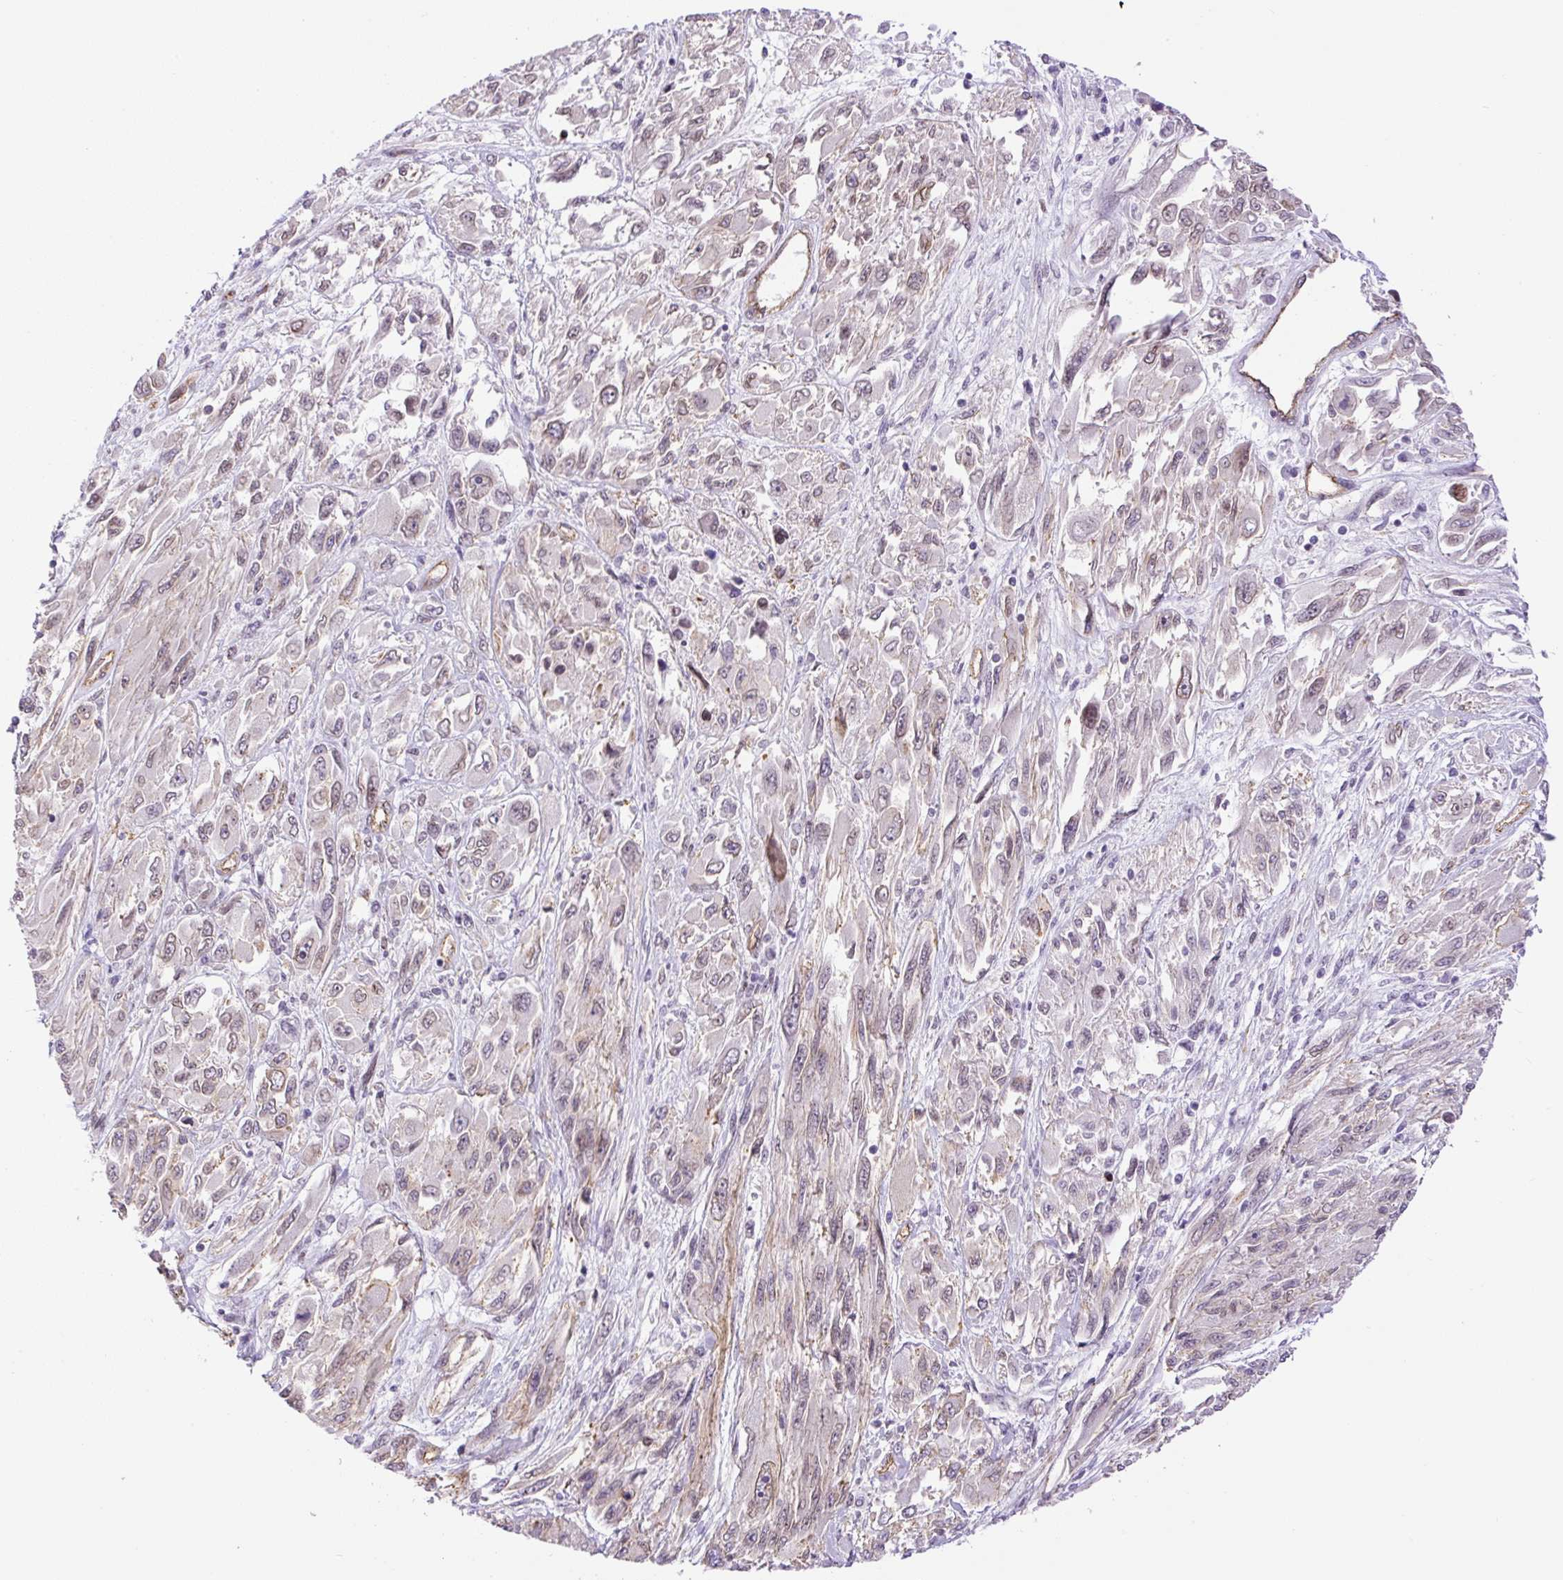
{"staining": {"intensity": "negative", "quantity": "none", "location": "none"}, "tissue": "melanoma", "cell_type": "Tumor cells", "image_type": "cancer", "snomed": [{"axis": "morphology", "description": "Malignant melanoma, NOS"}, {"axis": "topography", "description": "Skin"}], "caption": "DAB immunohistochemical staining of malignant melanoma exhibits no significant staining in tumor cells. The staining is performed using DAB (3,3'-diaminobenzidine) brown chromogen with nuclei counter-stained in using hematoxylin.", "gene": "MYO5C", "patient": {"sex": "female", "age": 91}}